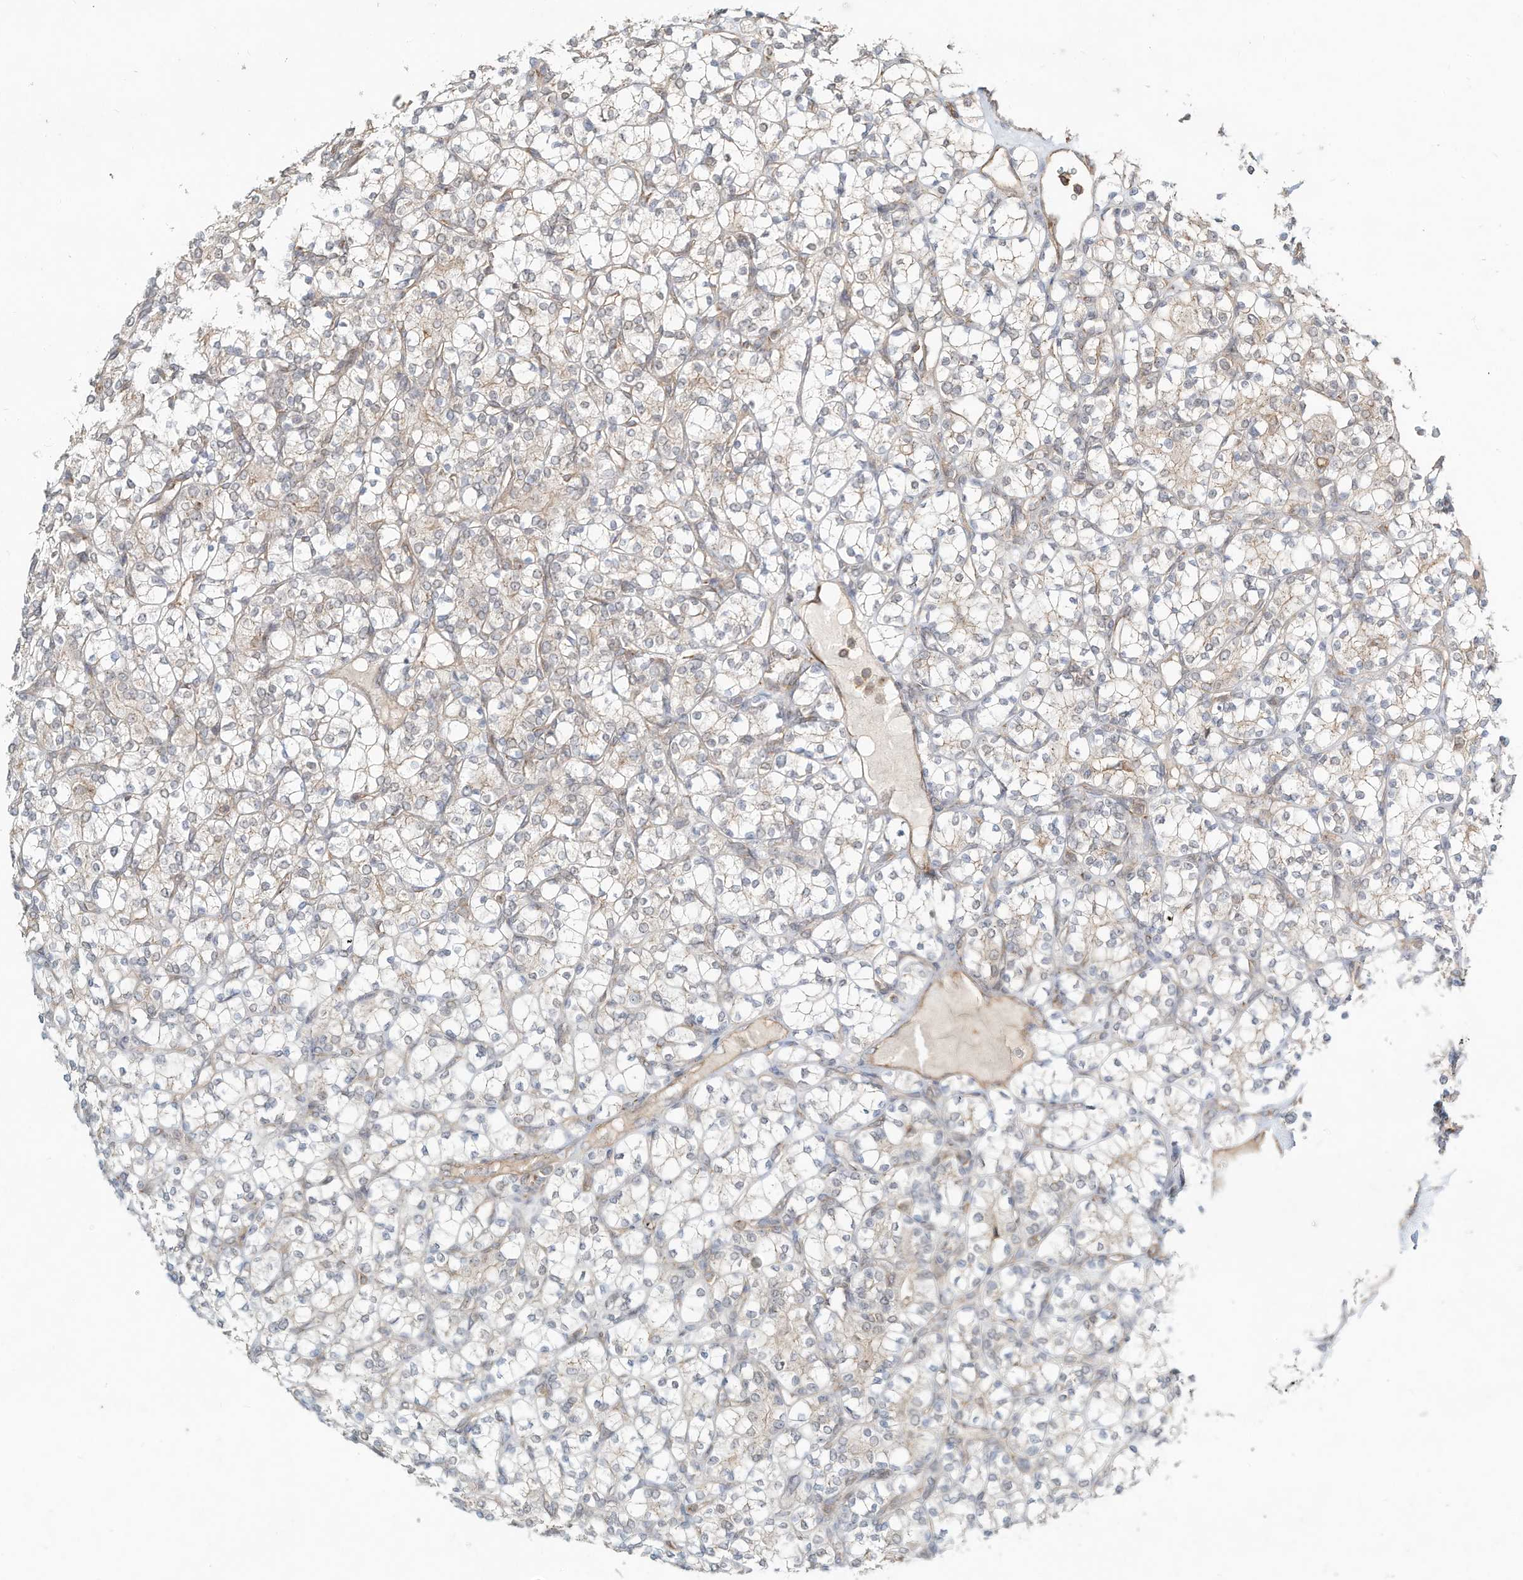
{"staining": {"intensity": "weak", "quantity": "<25%", "location": "cytoplasmic/membranous"}, "tissue": "renal cancer", "cell_type": "Tumor cells", "image_type": "cancer", "snomed": [{"axis": "morphology", "description": "Adenocarcinoma, NOS"}, {"axis": "topography", "description": "Kidney"}], "caption": "Adenocarcinoma (renal) stained for a protein using immunohistochemistry (IHC) demonstrates no expression tumor cells.", "gene": "CUX1", "patient": {"sex": "male", "age": 77}}